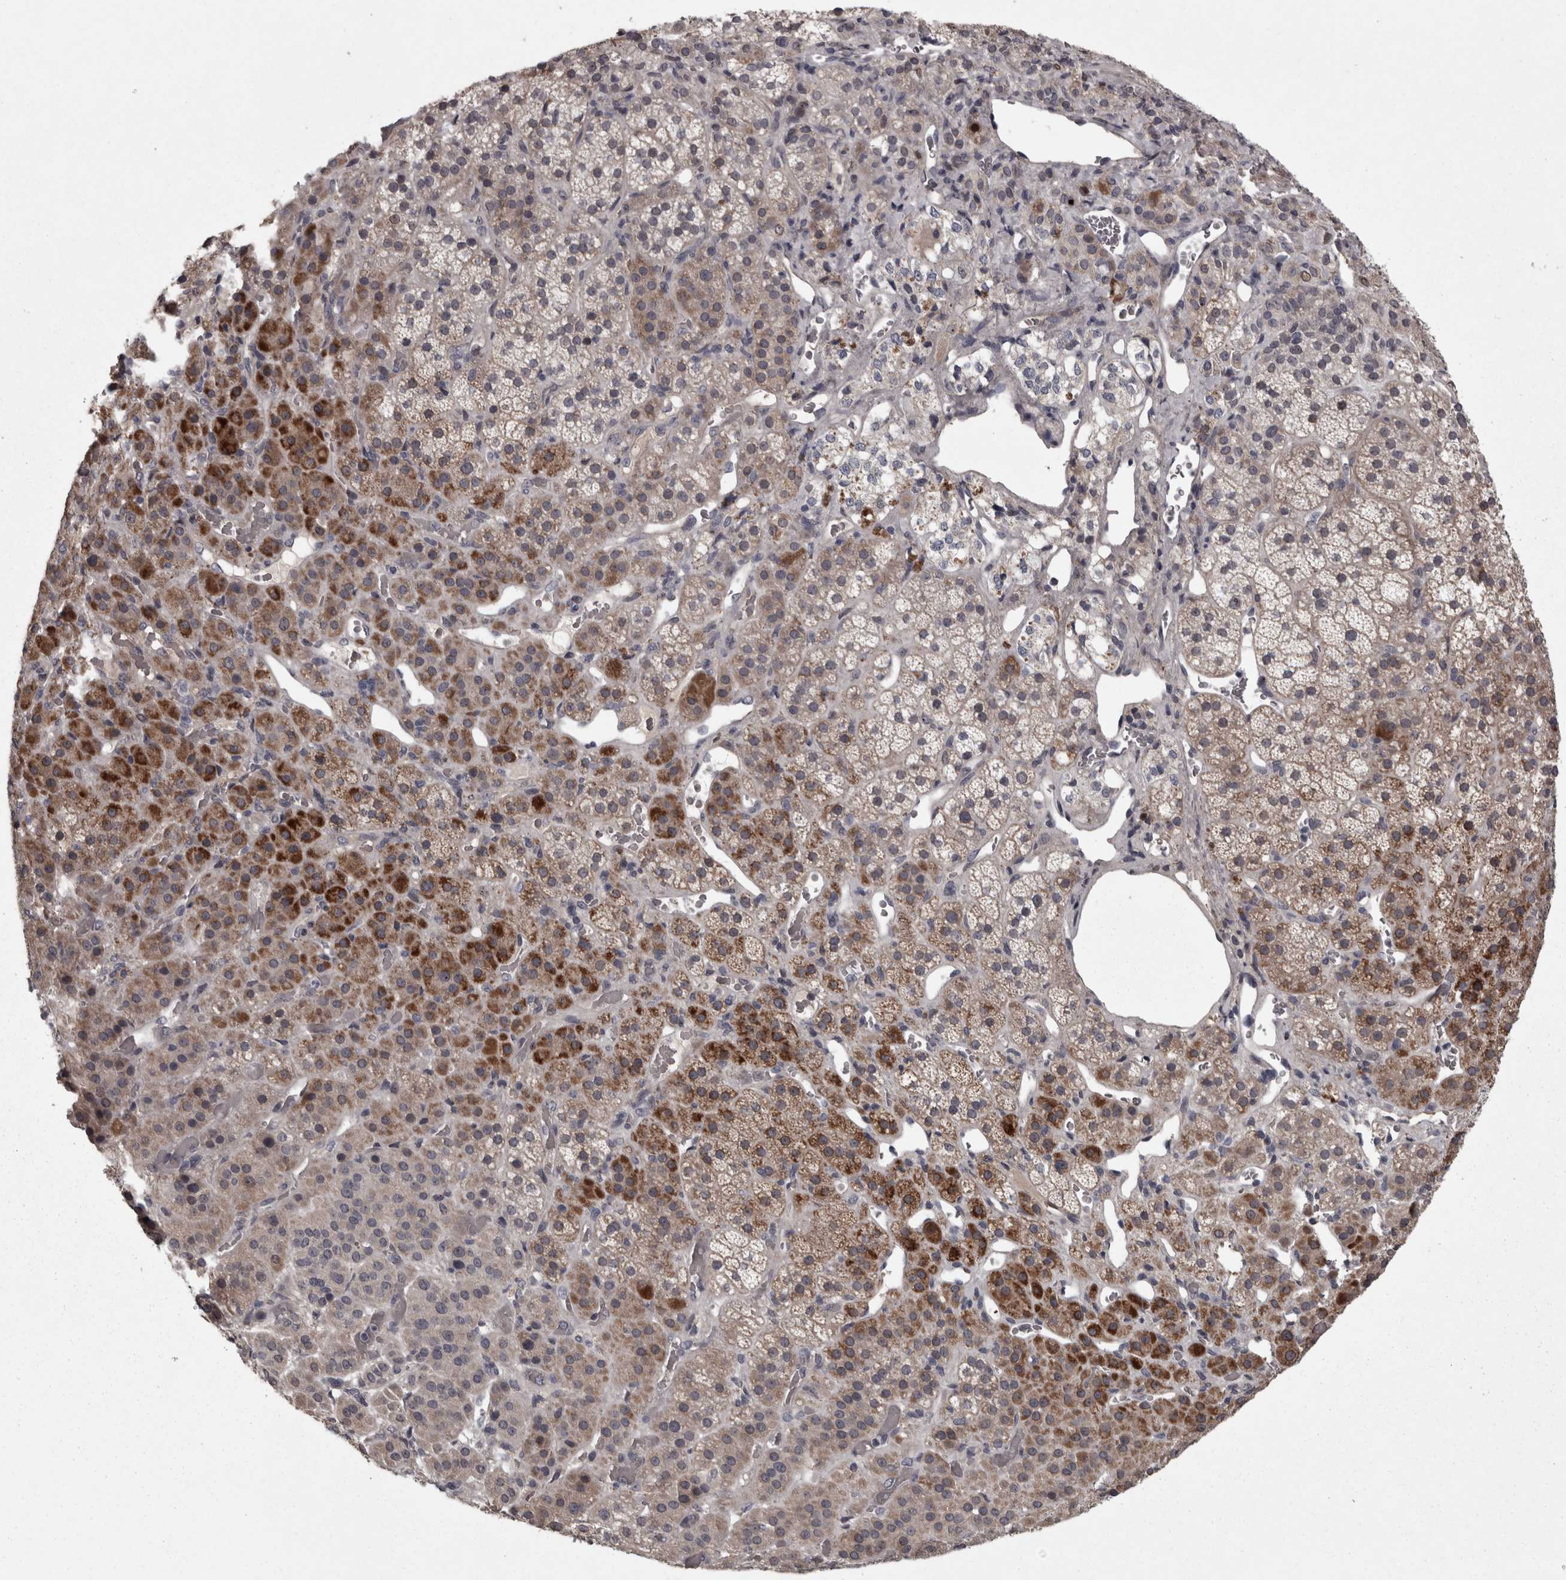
{"staining": {"intensity": "strong", "quantity": "25%-75%", "location": "cytoplasmic/membranous"}, "tissue": "adrenal gland", "cell_type": "Glandular cells", "image_type": "normal", "snomed": [{"axis": "morphology", "description": "Normal tissue, NOS"}, {"axis": "topography", "description": "Adrenal gland"}], "caption": "DAB immunohistochemical staining of normal adrenal gland reveals strong cytoplasmic/membranous protein expression in about 25%-75% of glandular cells. The staining is performed using DAB (3,3'-diaminobenzidine) brown chromogen to label protein expression. The nuclei are counter-stained blue using hematoxylin.", "gene": "PCDH17", "patient": {"sex": "male", "age": 57}}